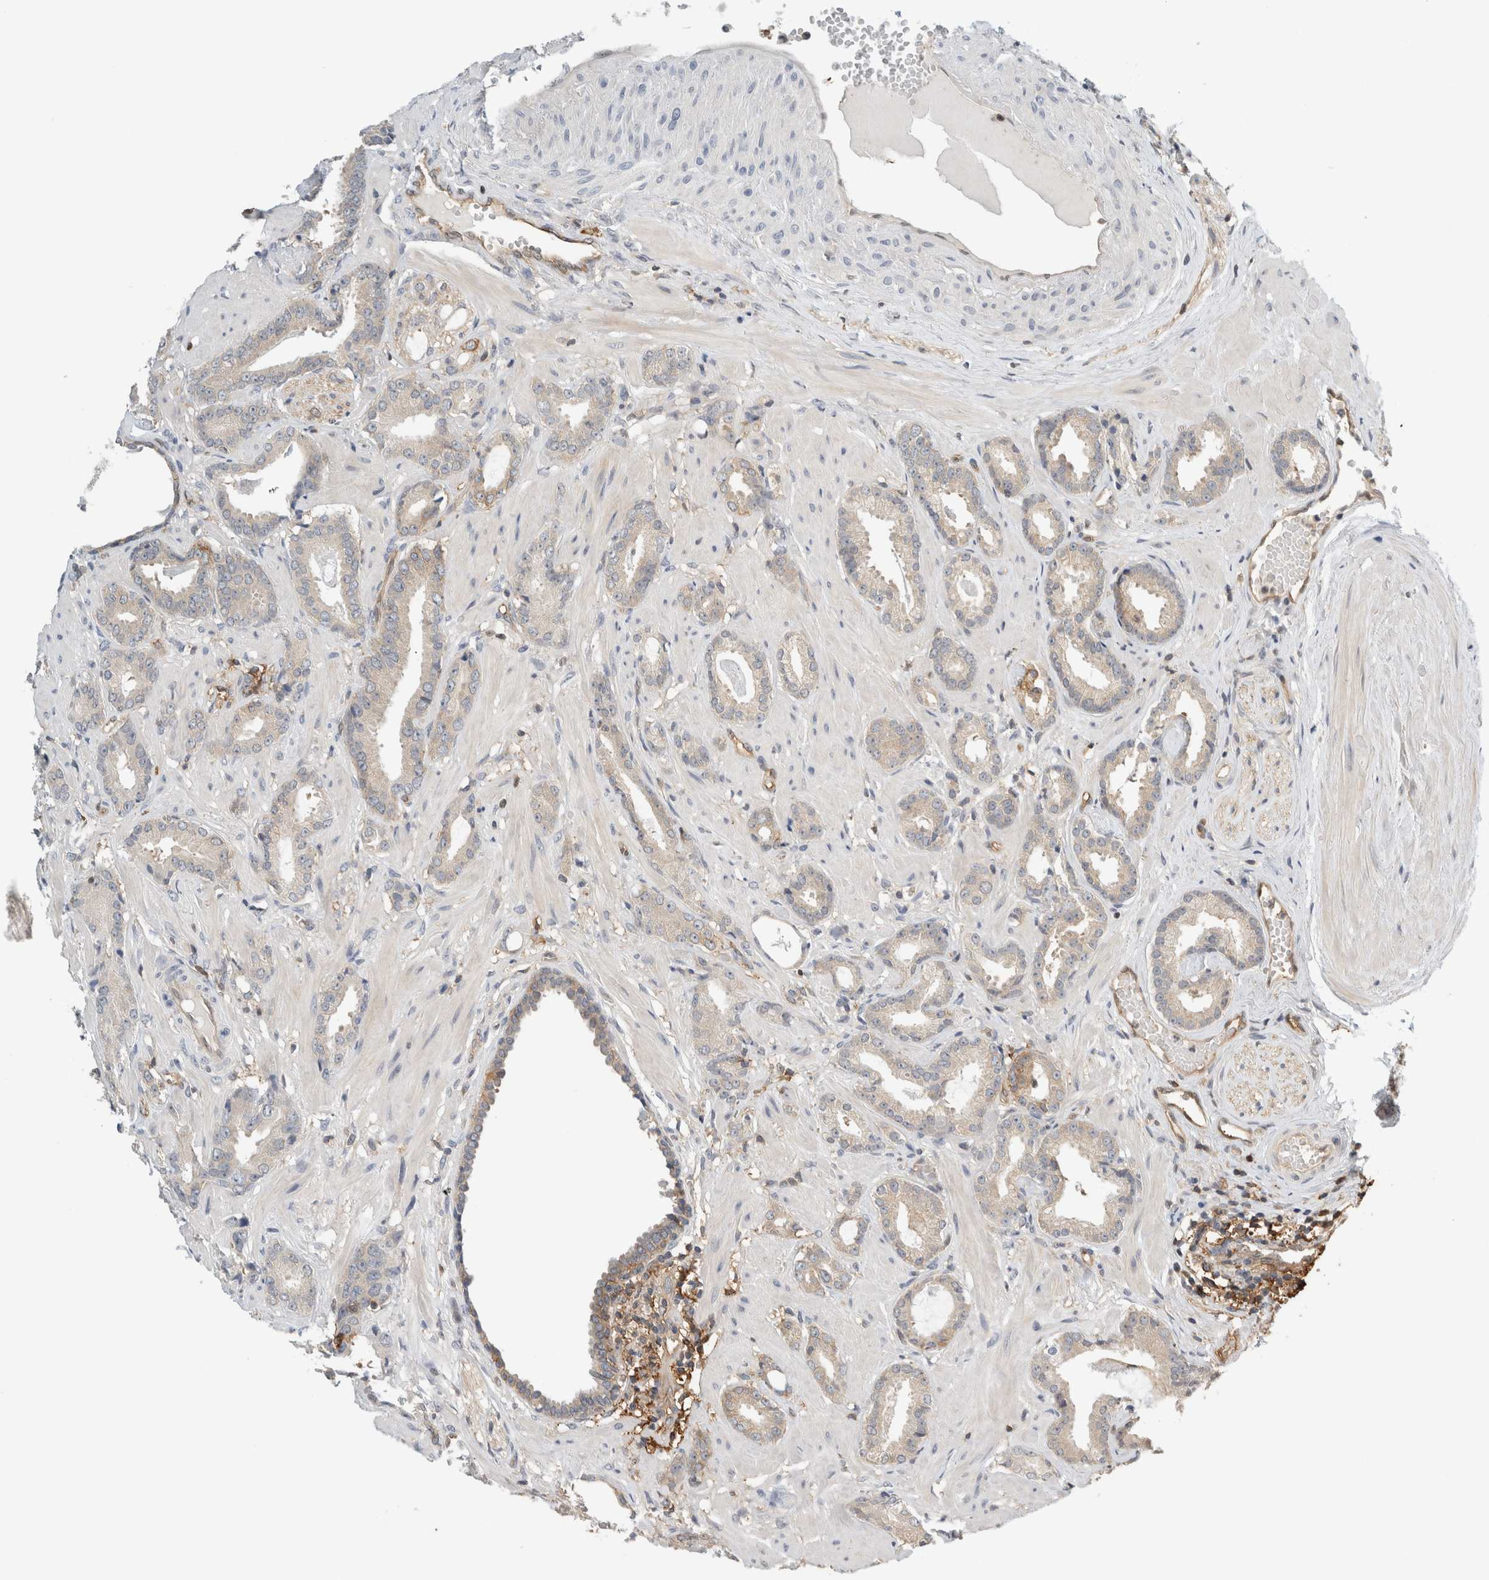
{"staining": {"intensity": "negative", "quantity": "none", "location": "none"}, "tissue": "prostate cancer", "cell_type": "Tumor cells", "image_type": "cancer", "snomed": [{"axis": "morphology", "description": "Adenocarcinoma, Low grade"}, {"axis": "topography", "description": "Prostate"}], "caption": "Tumor cells show no significant expression in adenocarcinoma (low-grade) (prostate).", "gene": "PFDN4", "patient": {"sex": "male", "age": 53}}